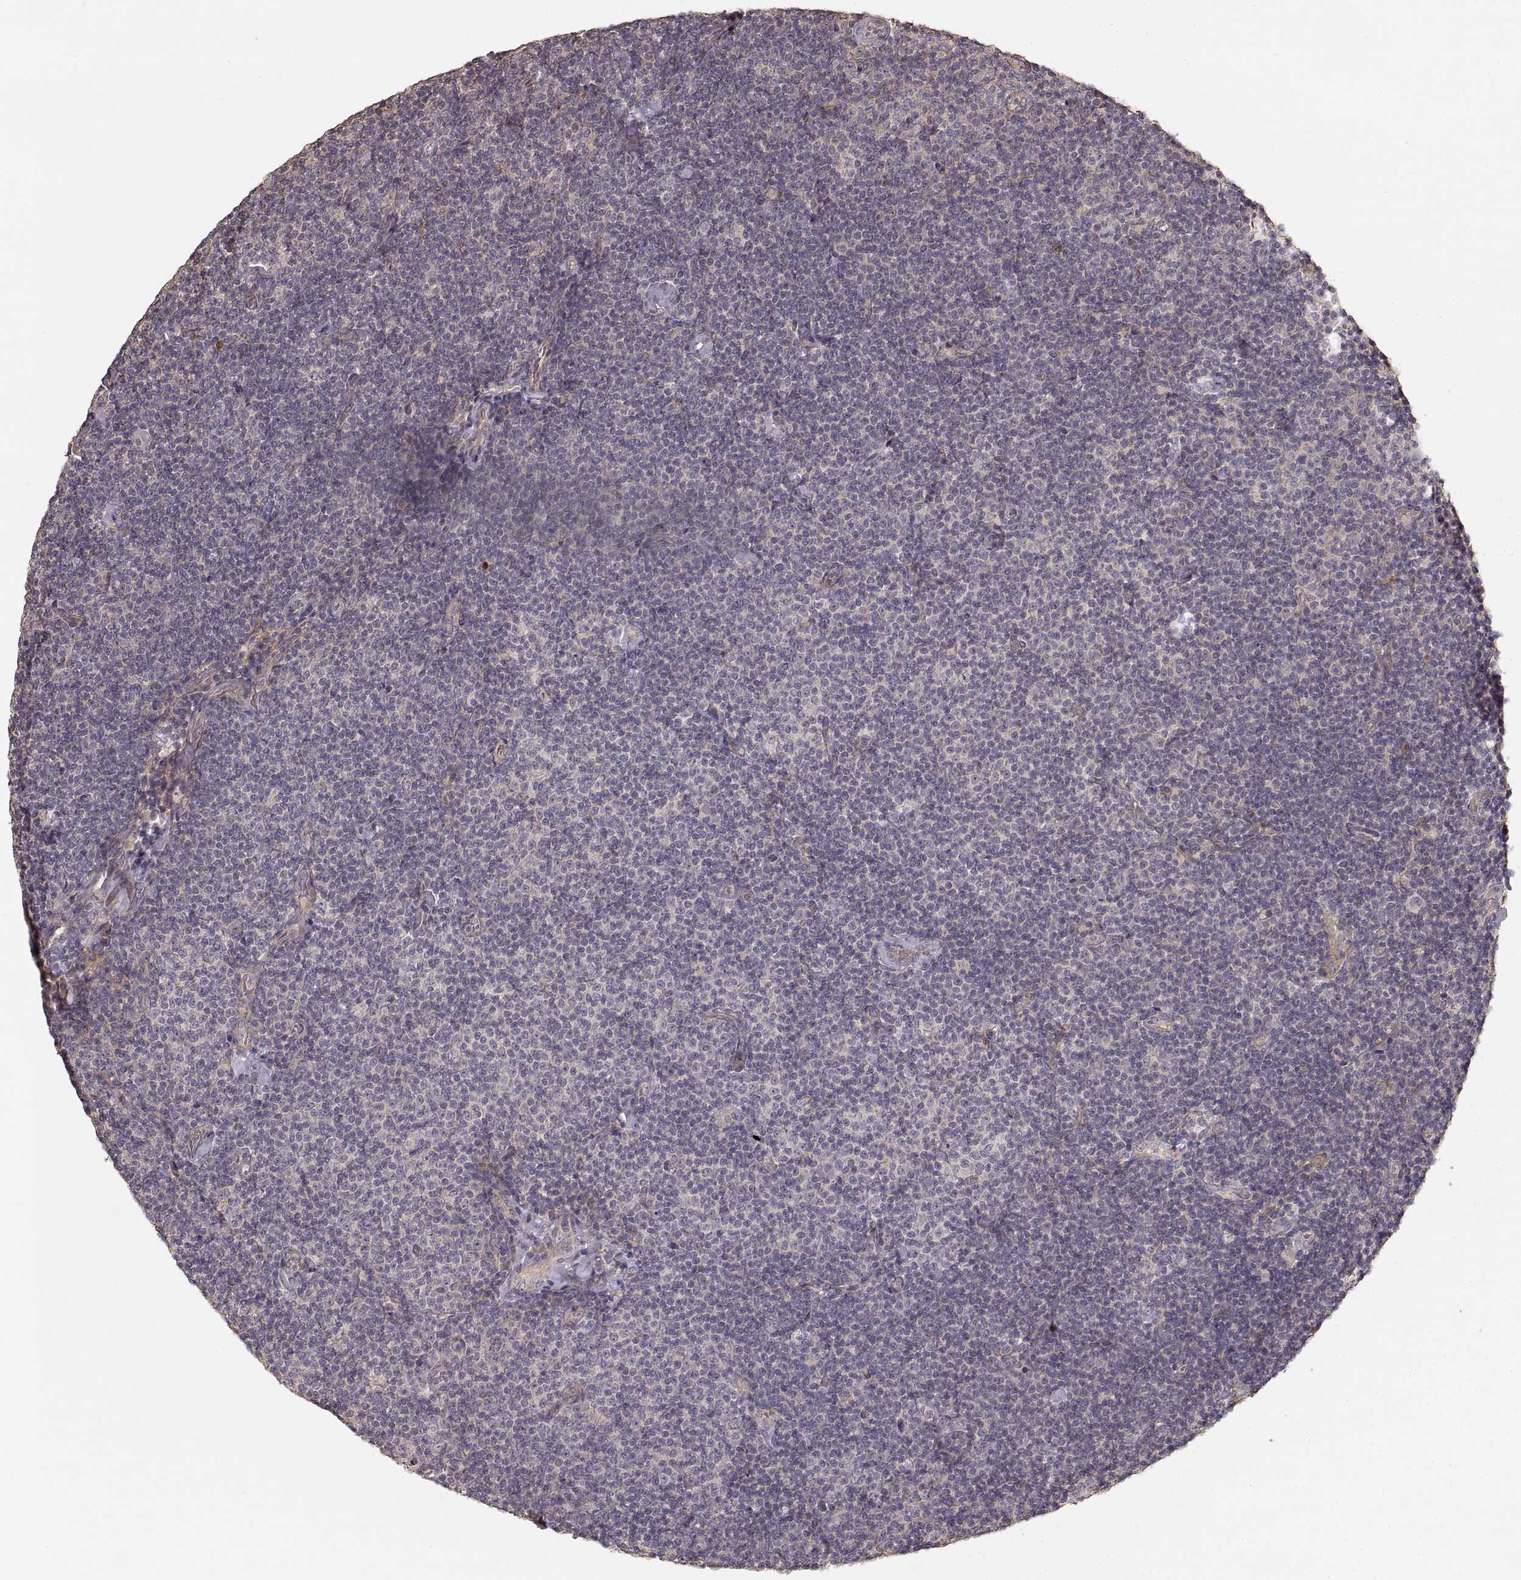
{"staining": {"intensity": "negative", "quantity": "none", "location": "none"}, "tissue": "lymphoma", "cell_type": "Tumor cells", "image_type": "cancer", "snomed": [{"axis": "morphology", "description": "Malignant lymphoma, non-Hodgkin's type, Low grade"}, {"axis": "topography", "description": "Lymph node"}], "caption": "IHC image of neoplastic tissue: lymphoma stained with DAB (3,3'-diaminobenzidine) demonstrates no significant protein staining in tumor cells.", "gene": "LAMA4", "patient": {"sex": "male", "age": 81}}